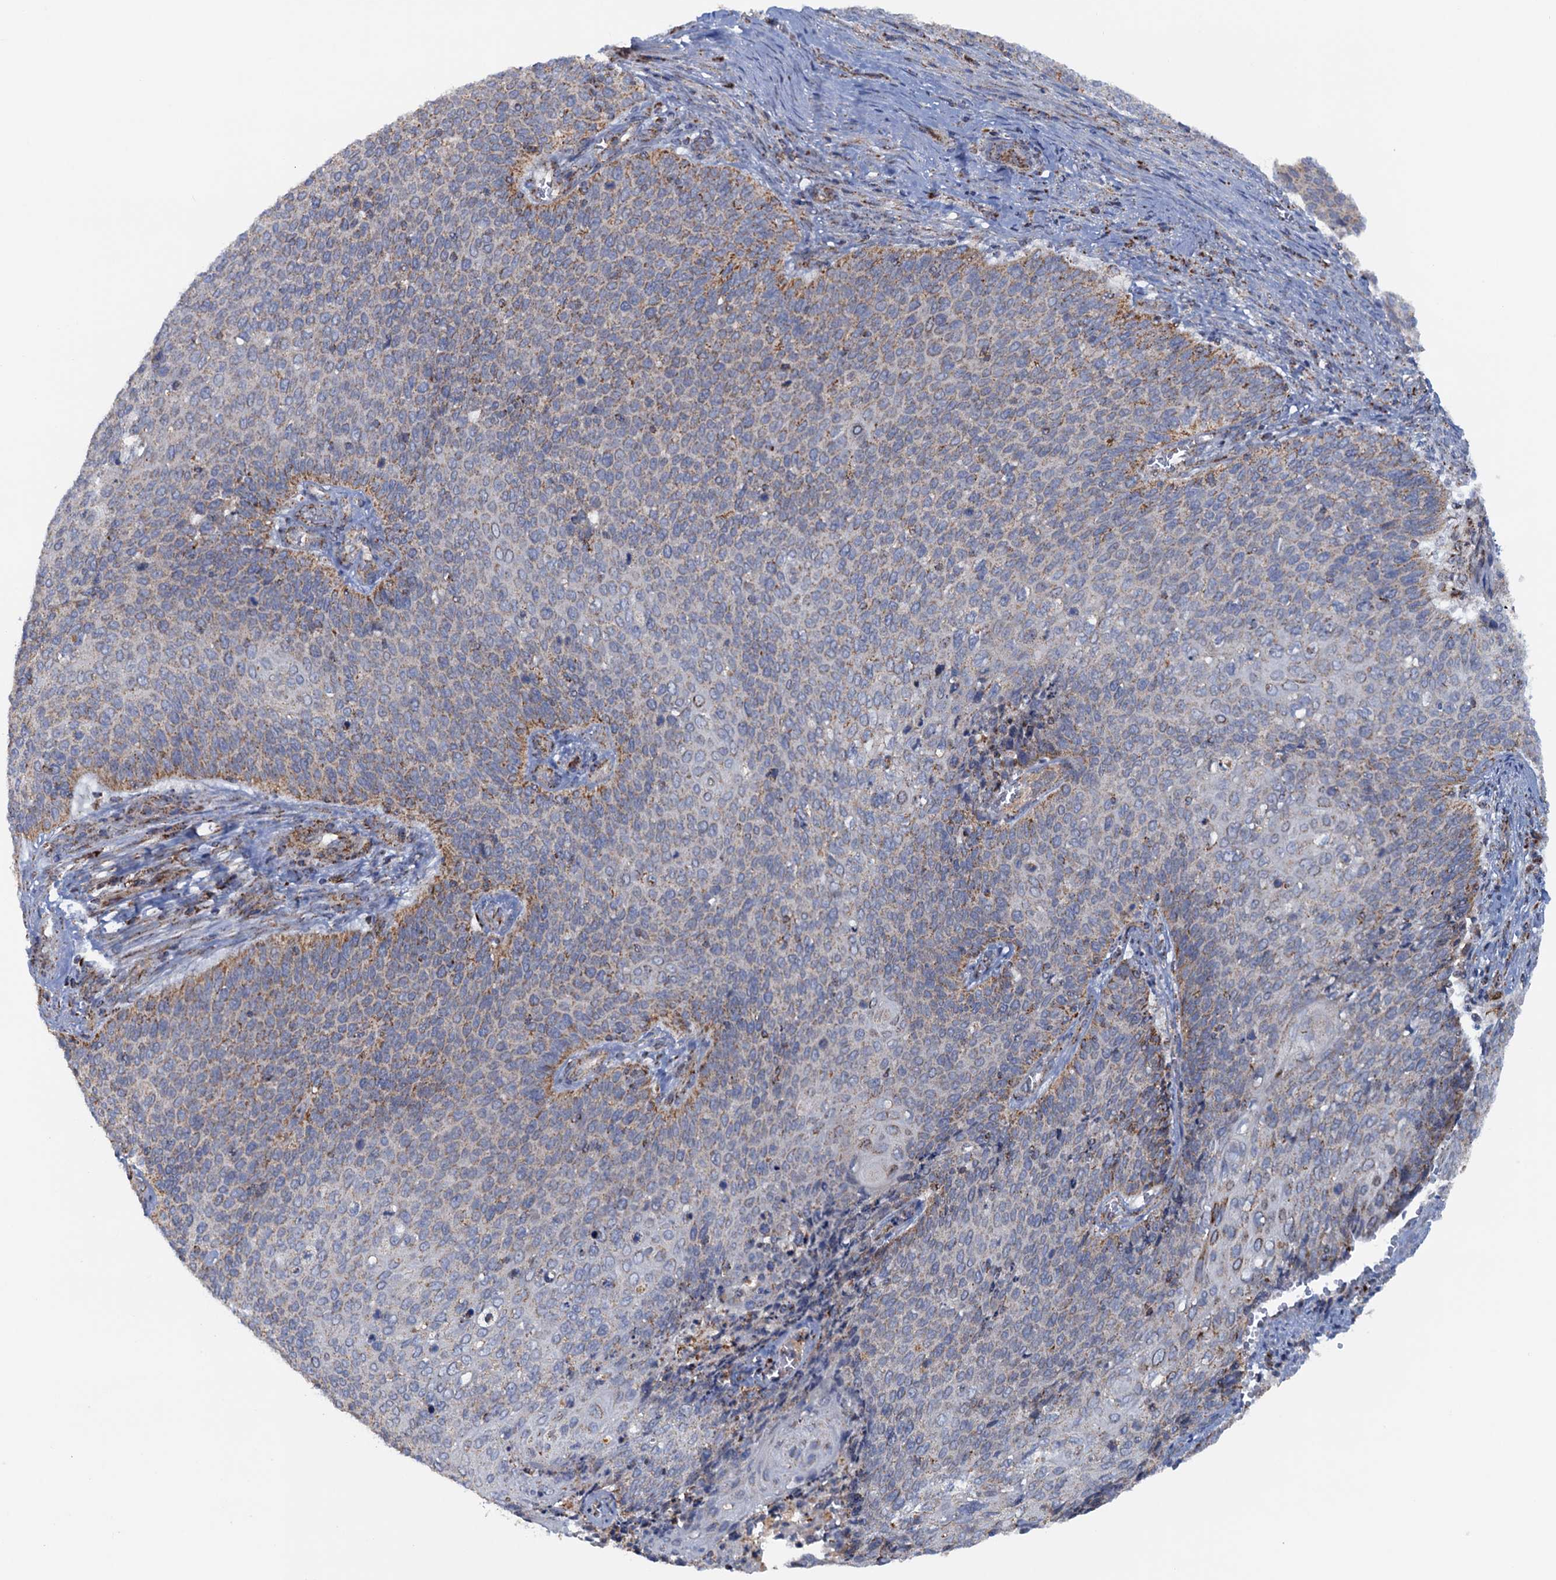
{"staining": {"intensity": "moderate", "quantity": "25%-75%", "location": "cytoplasmic/membranous"}, "tissue": "cervical cancer", "cell_type": "Tumor cells", "image_type": "cancer", "snomed": [{"axis": "morphology", "description": "Squamous cell carcinoma, NOS"}, {"axis": "topography", "description": "Cervix"}], "caption": "This photomicrograph demonstrates immunohistochemistry staining of squamous cell carcinoma (cervical), with medium moderate cytoplasmic/membranous staining in about 25%-75% of tumor cells.", "gene": "GTPBP3", "patient": {"sex": "female", "age": 39}}